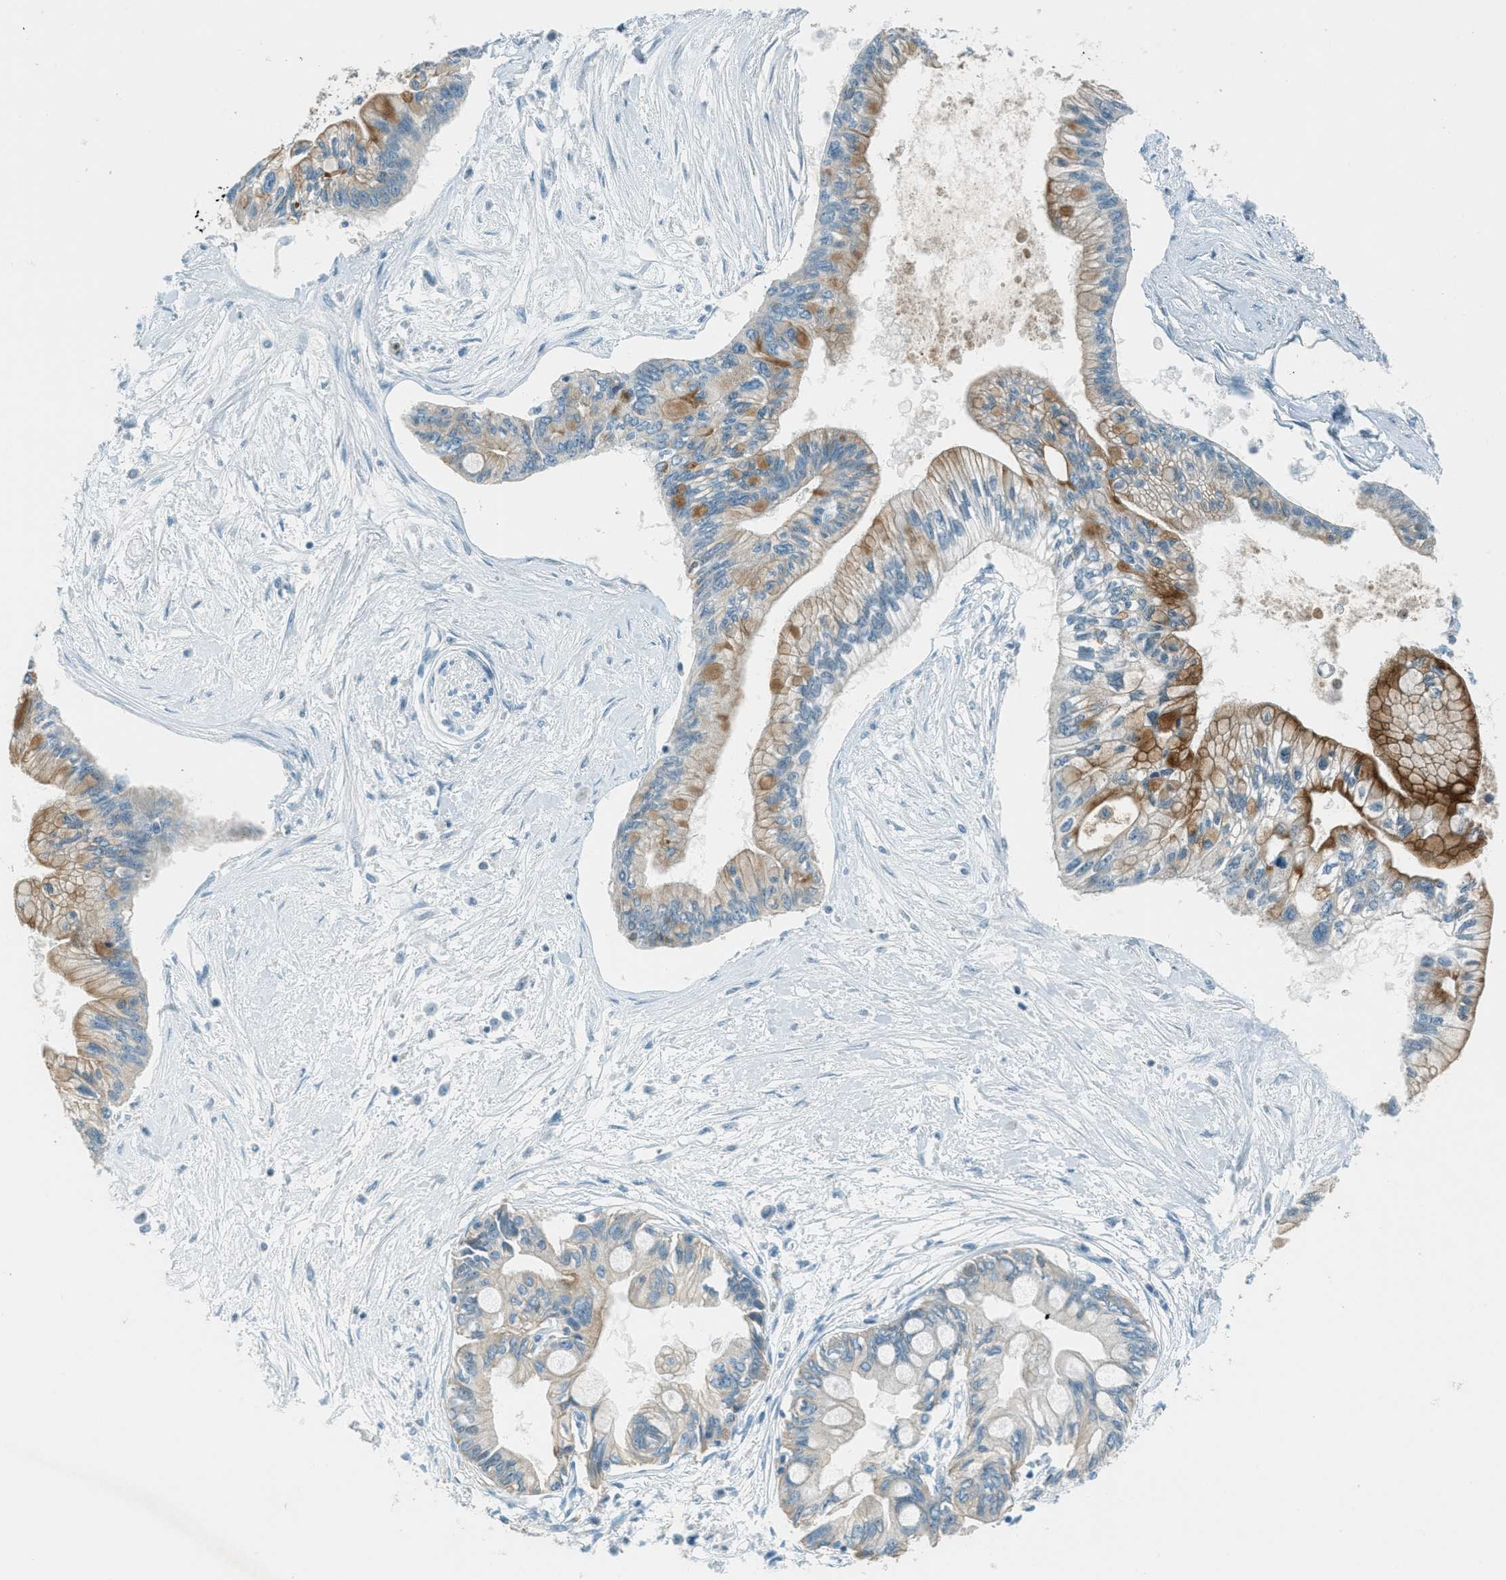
{"staining": {"intensity": "moderate", "quantity": "25%-75%", "location": "cytoplasmic/membranous"}, "tissue": "pancreatic cancer", "cell_type": "Tumor cells", "image_type": "cancer", "snomed": [{"axis": "morphology", "description": "Adenocarcinoma, NOS"}, {"axis": "topography", "description": "Pancreas"}], "caption": "Immunohistochemistry (IHC) of pancreatic cancer (adenocarcinoma) displays medium levels of moderate cytoplasmic/membranous positivity in about 25%-75% of tumor cells. (Brightfield microscopy of DAB IHC at high magnification).", "gene": "MSLN", "patient": {"sex": "female", "age": 77}}